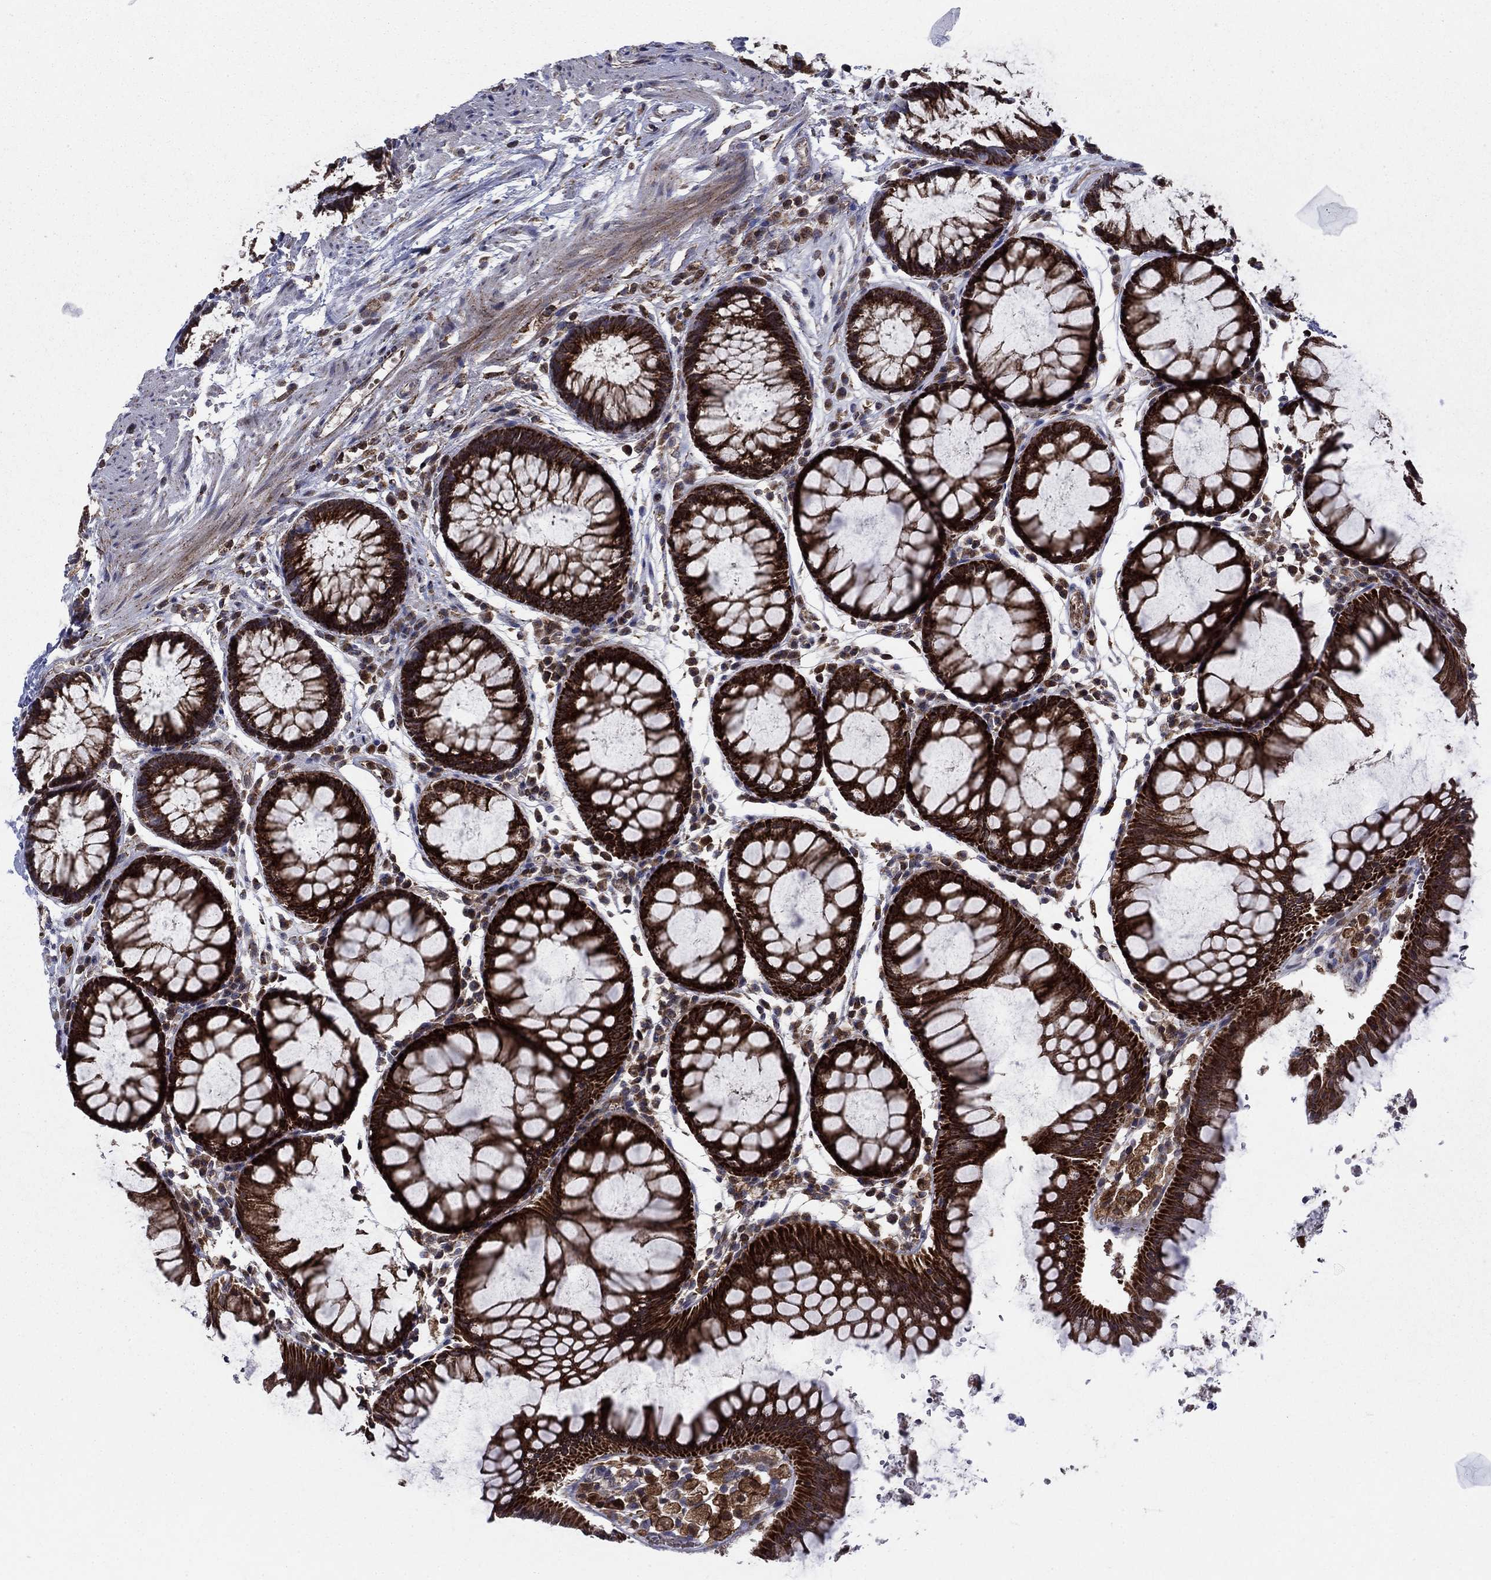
{"staining": {"intensity": "strong", "quantity": ">75%", "location": "cytoplasmic/membranous"}, "tissue": "rectum", "cell_type": "Glandular cells", "image_type": "normal", "snomed": [{"axis": "morphology", "description": "Normal tissue, NOS"}, {"axis": "topography", "description": "Rectum"}], "caption": "IHC staining of unremarkable rectum, which demonstrates high levels of strong cytoplasmic/membranous expression in approximately >75% of glandular cells indicating strong cytoplasmic/membranous protein expression. The staining was performed using DAB (3,3'-diaminobenzidine) (brown) for protein detection and nuclei were counterstained in hematoxylin (blue).", "gene": "RNF19B", "patient": {"sex": "female", "age": 68}}